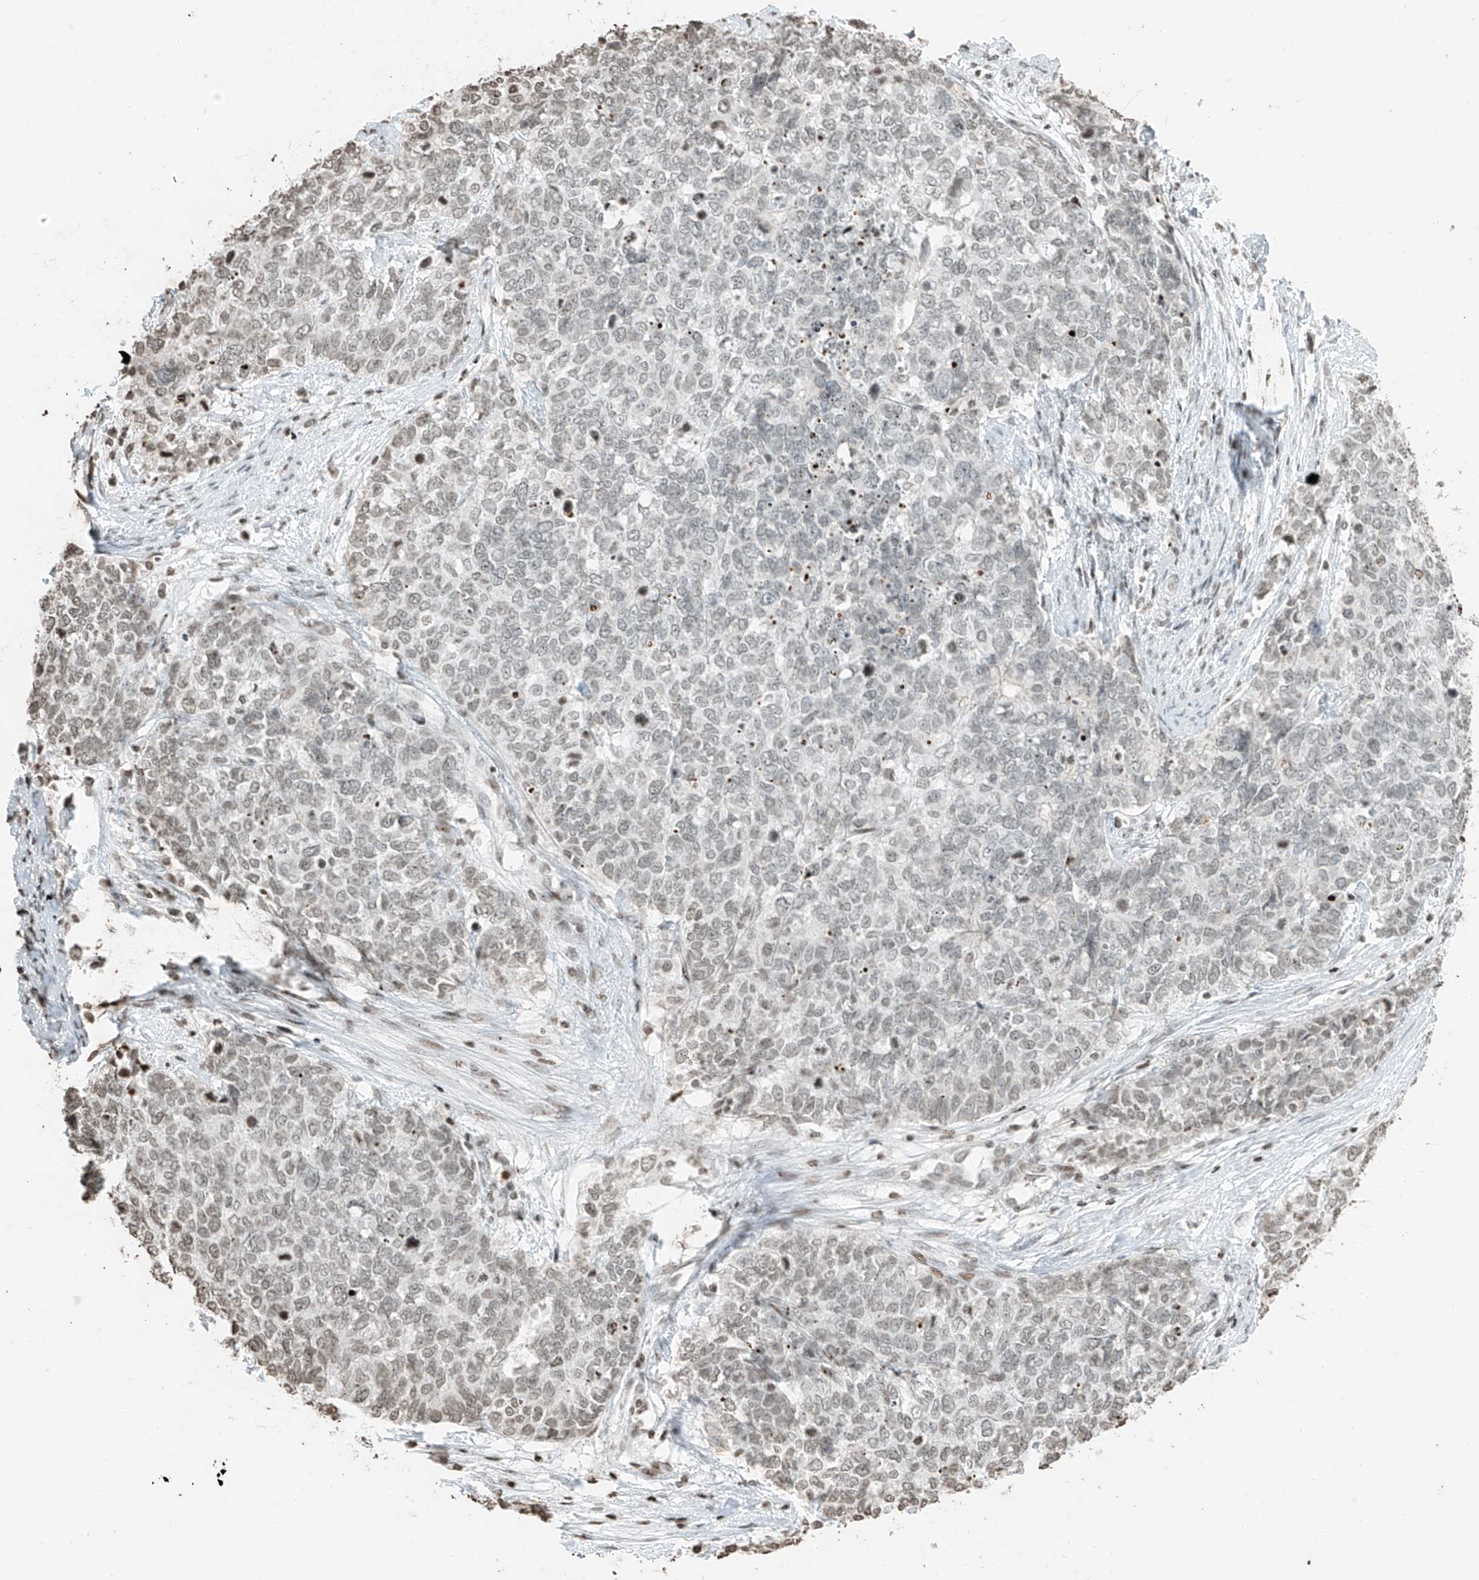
{"staining": {"intensity": "weak", "quantity": "<25%", "location": "nuclear"}, "tissue": "cervical cancer", "cell_type": "Tumor cells", "image_type": "cancer", "snomed": [{"axis": "morphology", "description": "Squamous cell carcinoma, NOS"}, {"axis": "topography", "description": "Cervix"}], "caption": "Tumor cells are negative for protein expression in human squamous cell carcinoma (cervical).", "gene": "C17orf58", "patient": {"sex": "female", "age": 63}}